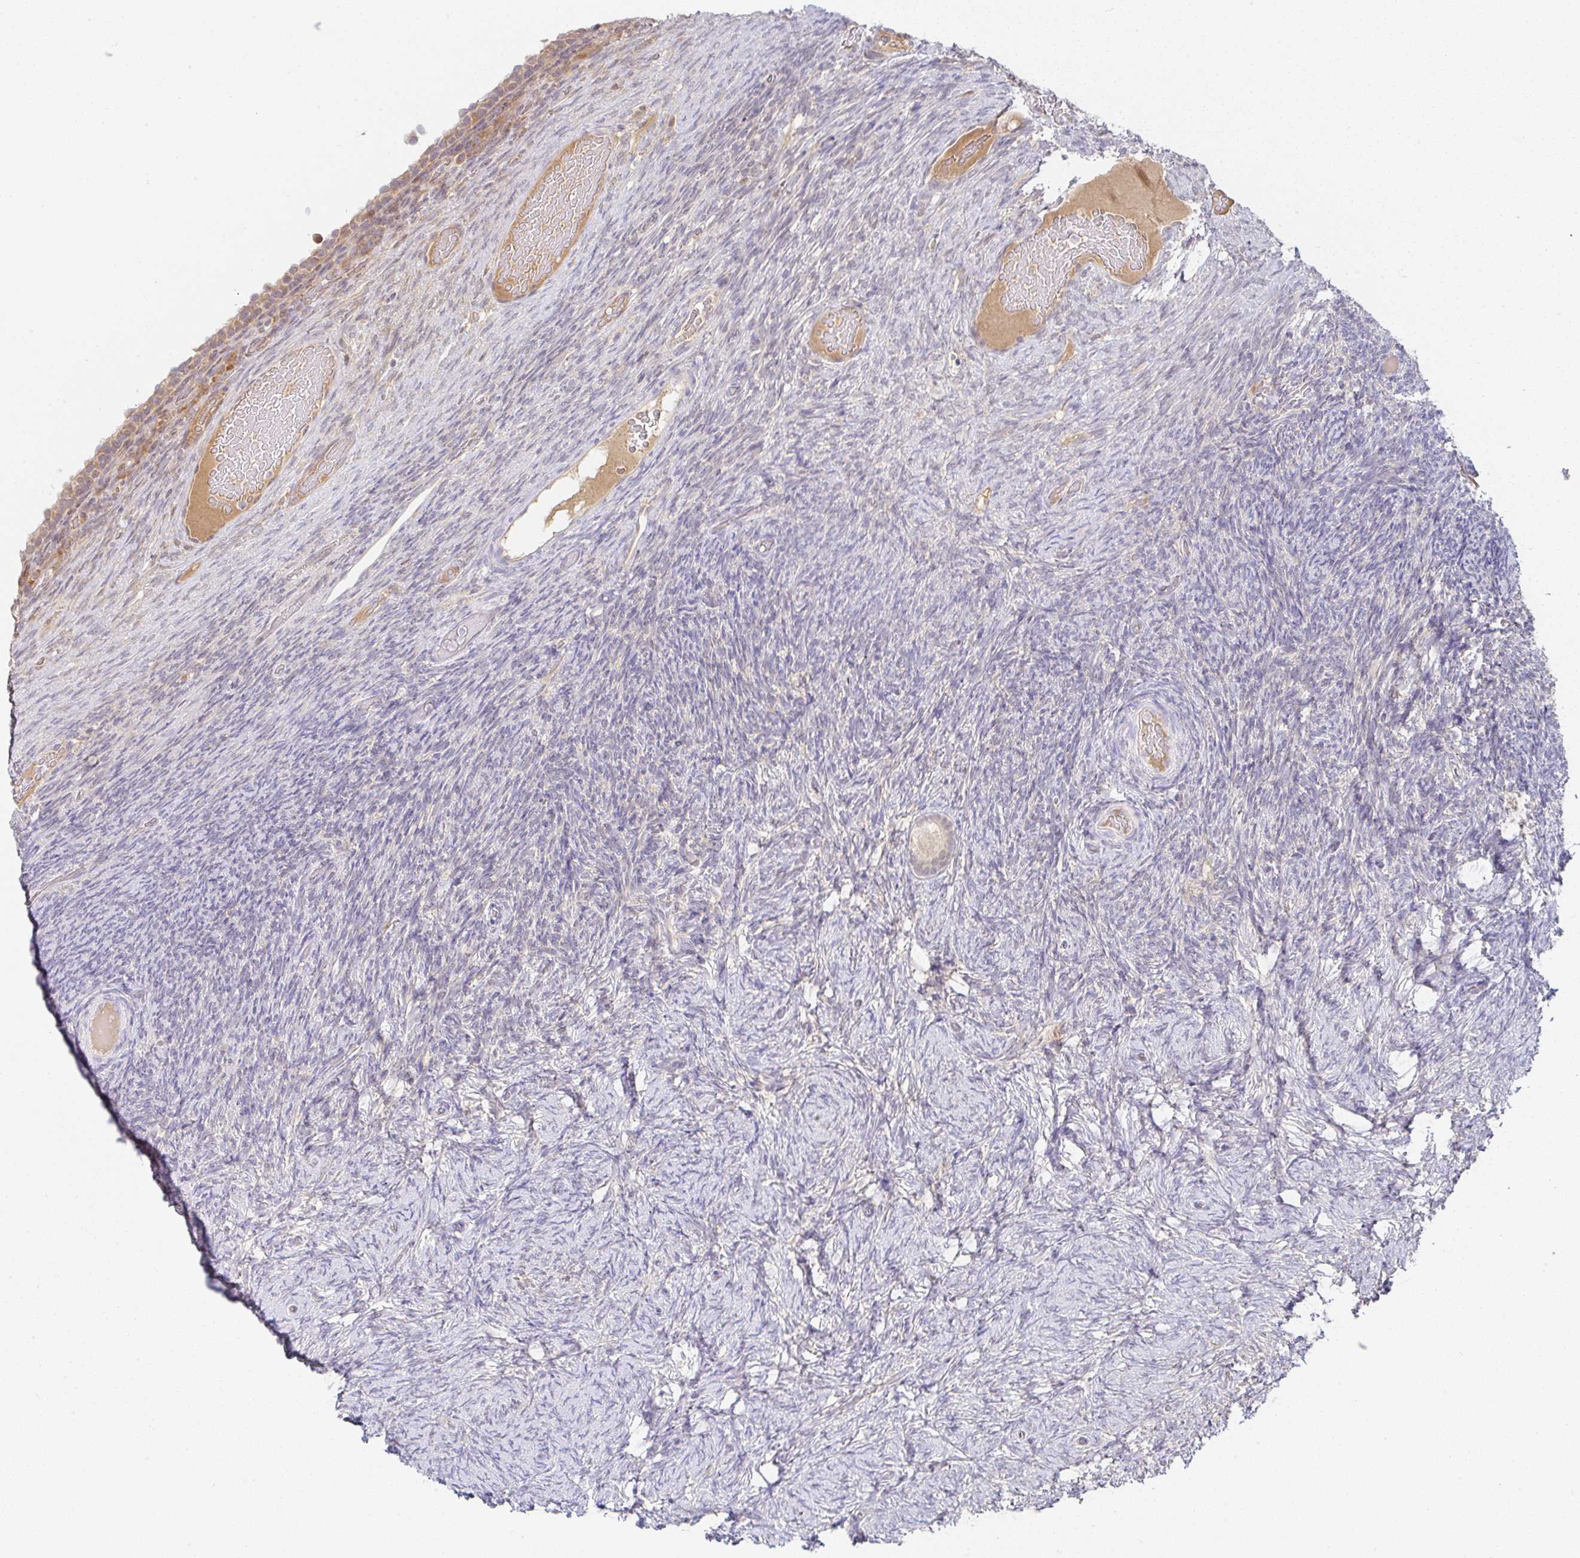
{"staining": {"intensity": "weak", "quantity": ">75%", "location": "cytoplasmic/membranous"}, "tissue": "ovary", "cell_type": "Follicle cells", "image_type": "normal", "snomed": [{"axis": "morphology", "description": "Normal tissue, NOS"}, {"axis": "topography", "description": "Ovary"}], "caption": "A brown stain labels weak cytoplasmic/membranous positivity of a protein in follicle cells of unremarkable human ovary.", "gene": "DERL2", "patient": {"sex": "female", "age": 34}}